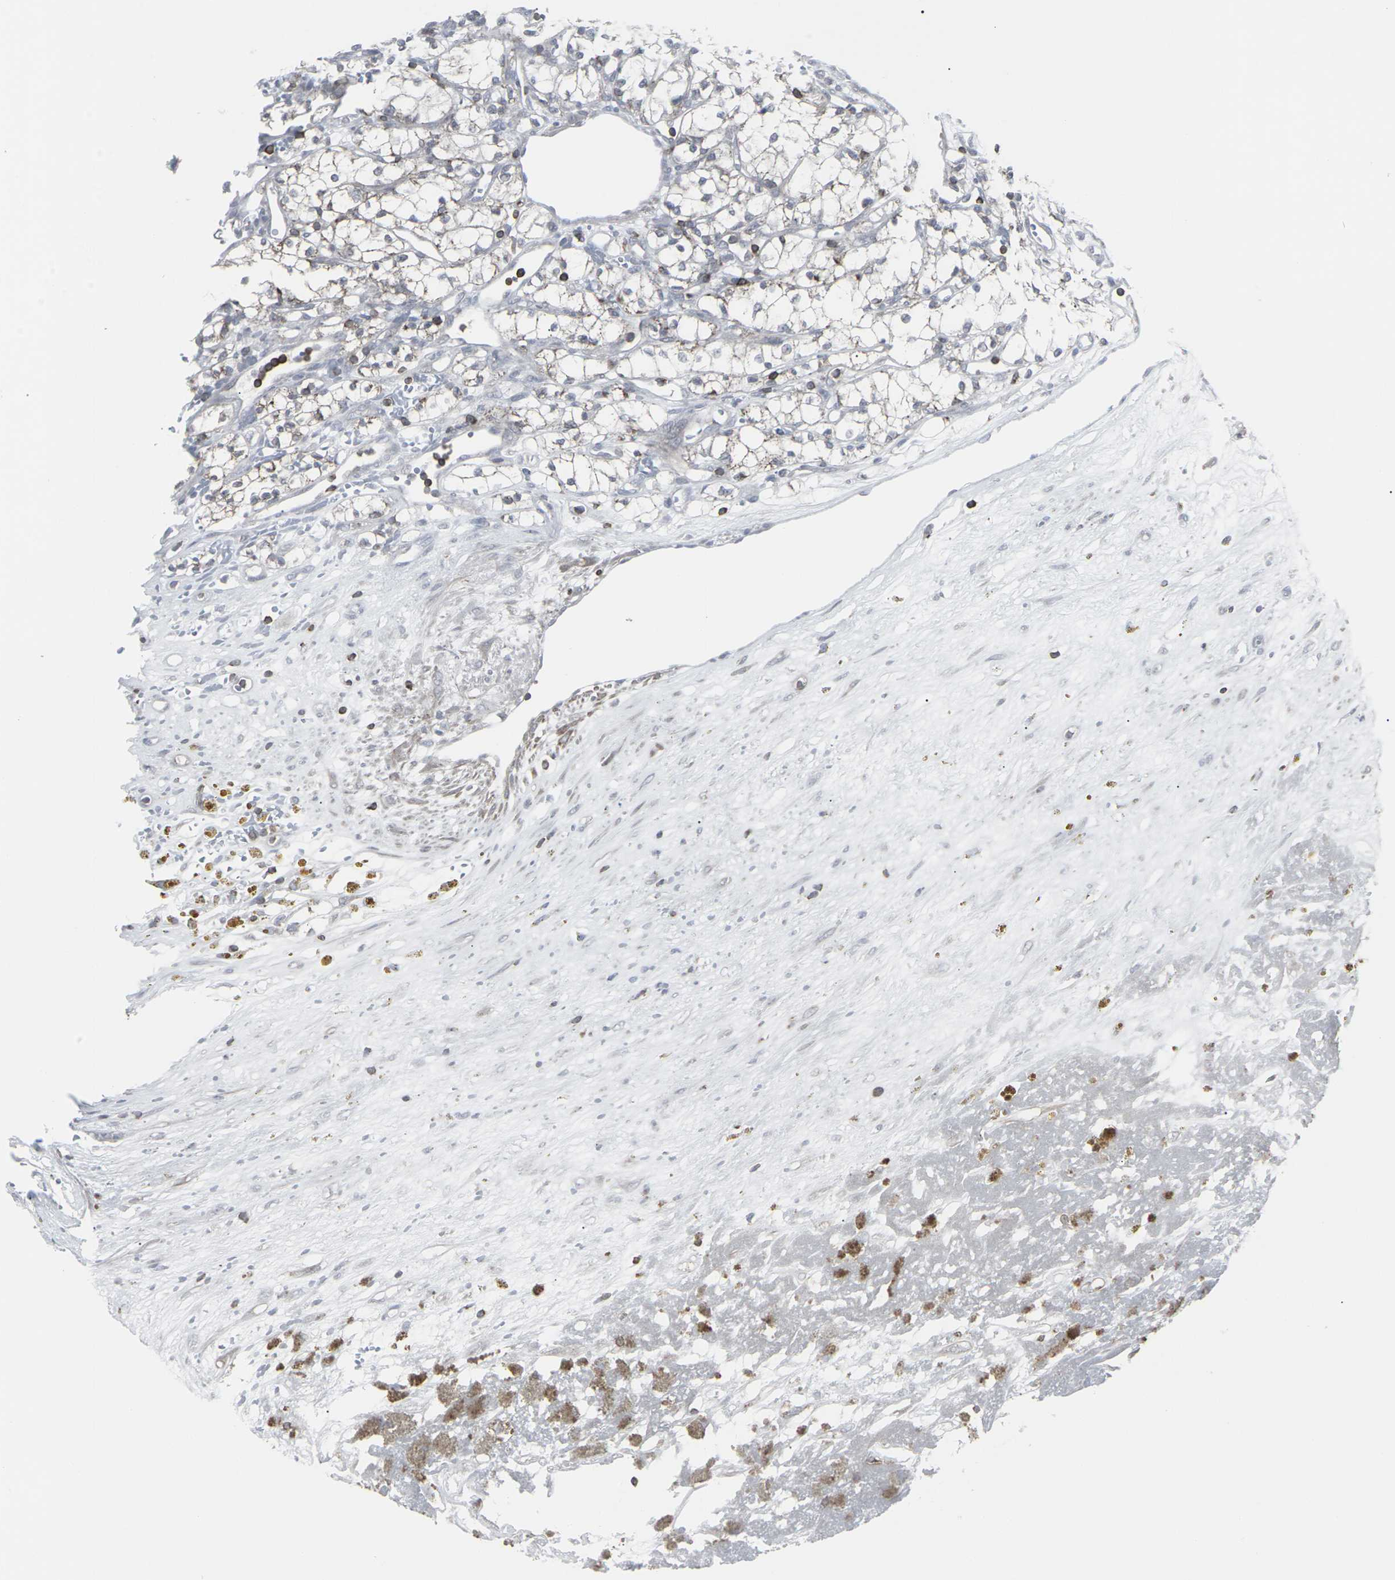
{"staining": {"intensity": "weak", "quantity": "<25%", "location": "cytoplasmic/membranous"}, "tissue": "renal cancer", "cell_type": "Tumor cells", "image_type": "cancer", "snomed": [{"axis": "morphology", "description": "Normal tissue, NOS"}, {"axis": "morphology", "description": "Adenocarcinoma, NOS"}, {"axis": "topography", "description": "Kidney"}], "caption": "Immunohistochemistry (IHC) photomicrograph of neoplastic tissue: renal cancer (adenocarcinoma) stained with DAB demonstrates no significant protein positivity in tumor cells. (Stains: DAB immunohistochemistry (IHC) with hematoxylin counter stain, Microscopy: brightfield microscopy at high magnification).", "gene": "APOBEC2", "patient": {"sex": "male", "age": 59}}